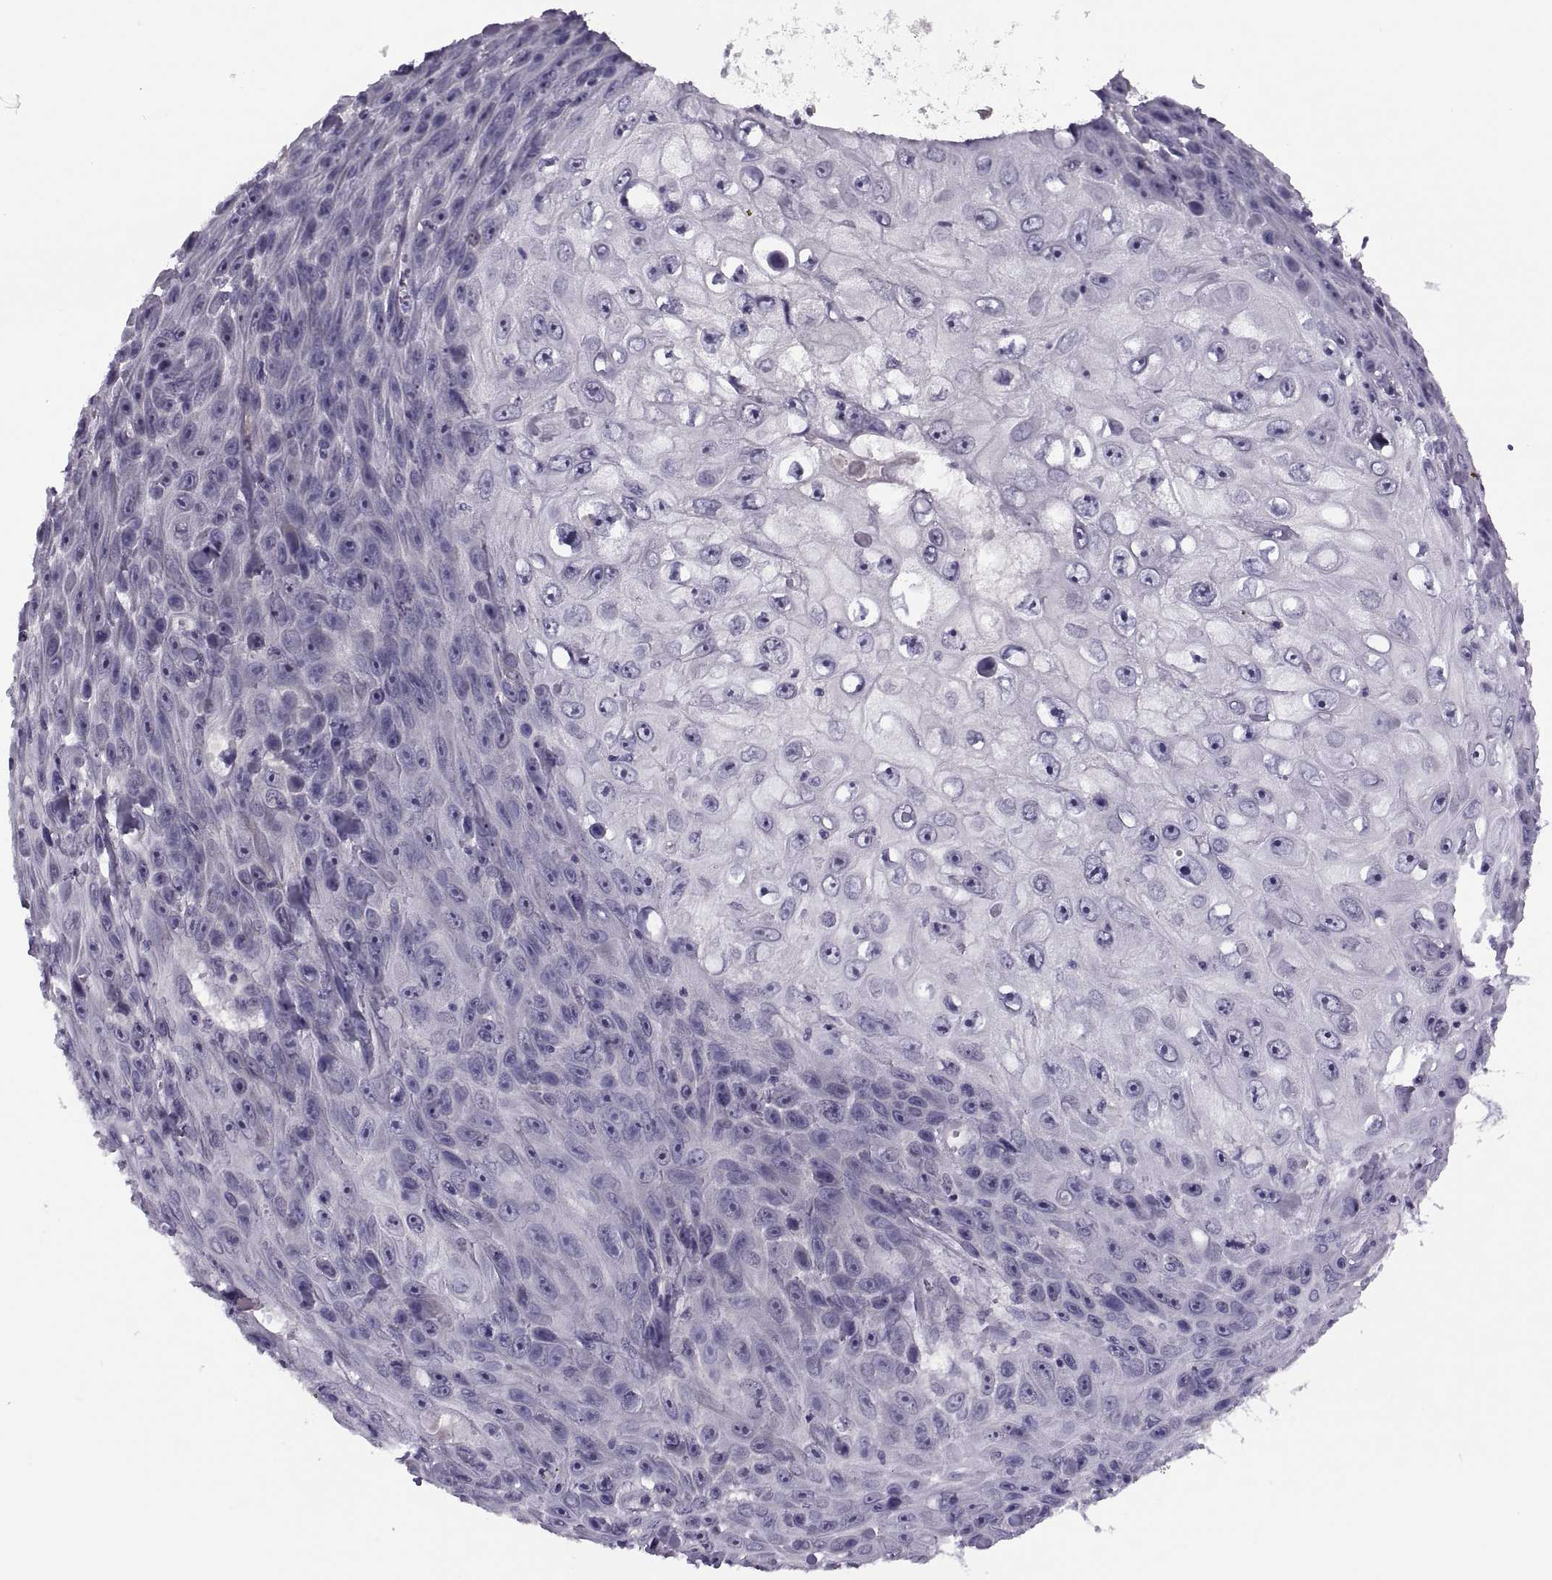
{"staining": {"intensity": "negative", "quantity": "none", "location": "none"}, "tissue": "skin cancer", "cell_type": "Tumor cells", "image_type": "cancer", "snomed": [{"axis": "morphology", "description": "Squamous cell carcinoma, NOS"}, {"axis": "topography", "description": "Skin"}], "caption": "Tumor cells are negative for brown protein staining in skin cancer.", "gene": "MAGEB1", "patient": {"sex": "male", "age": 82}}